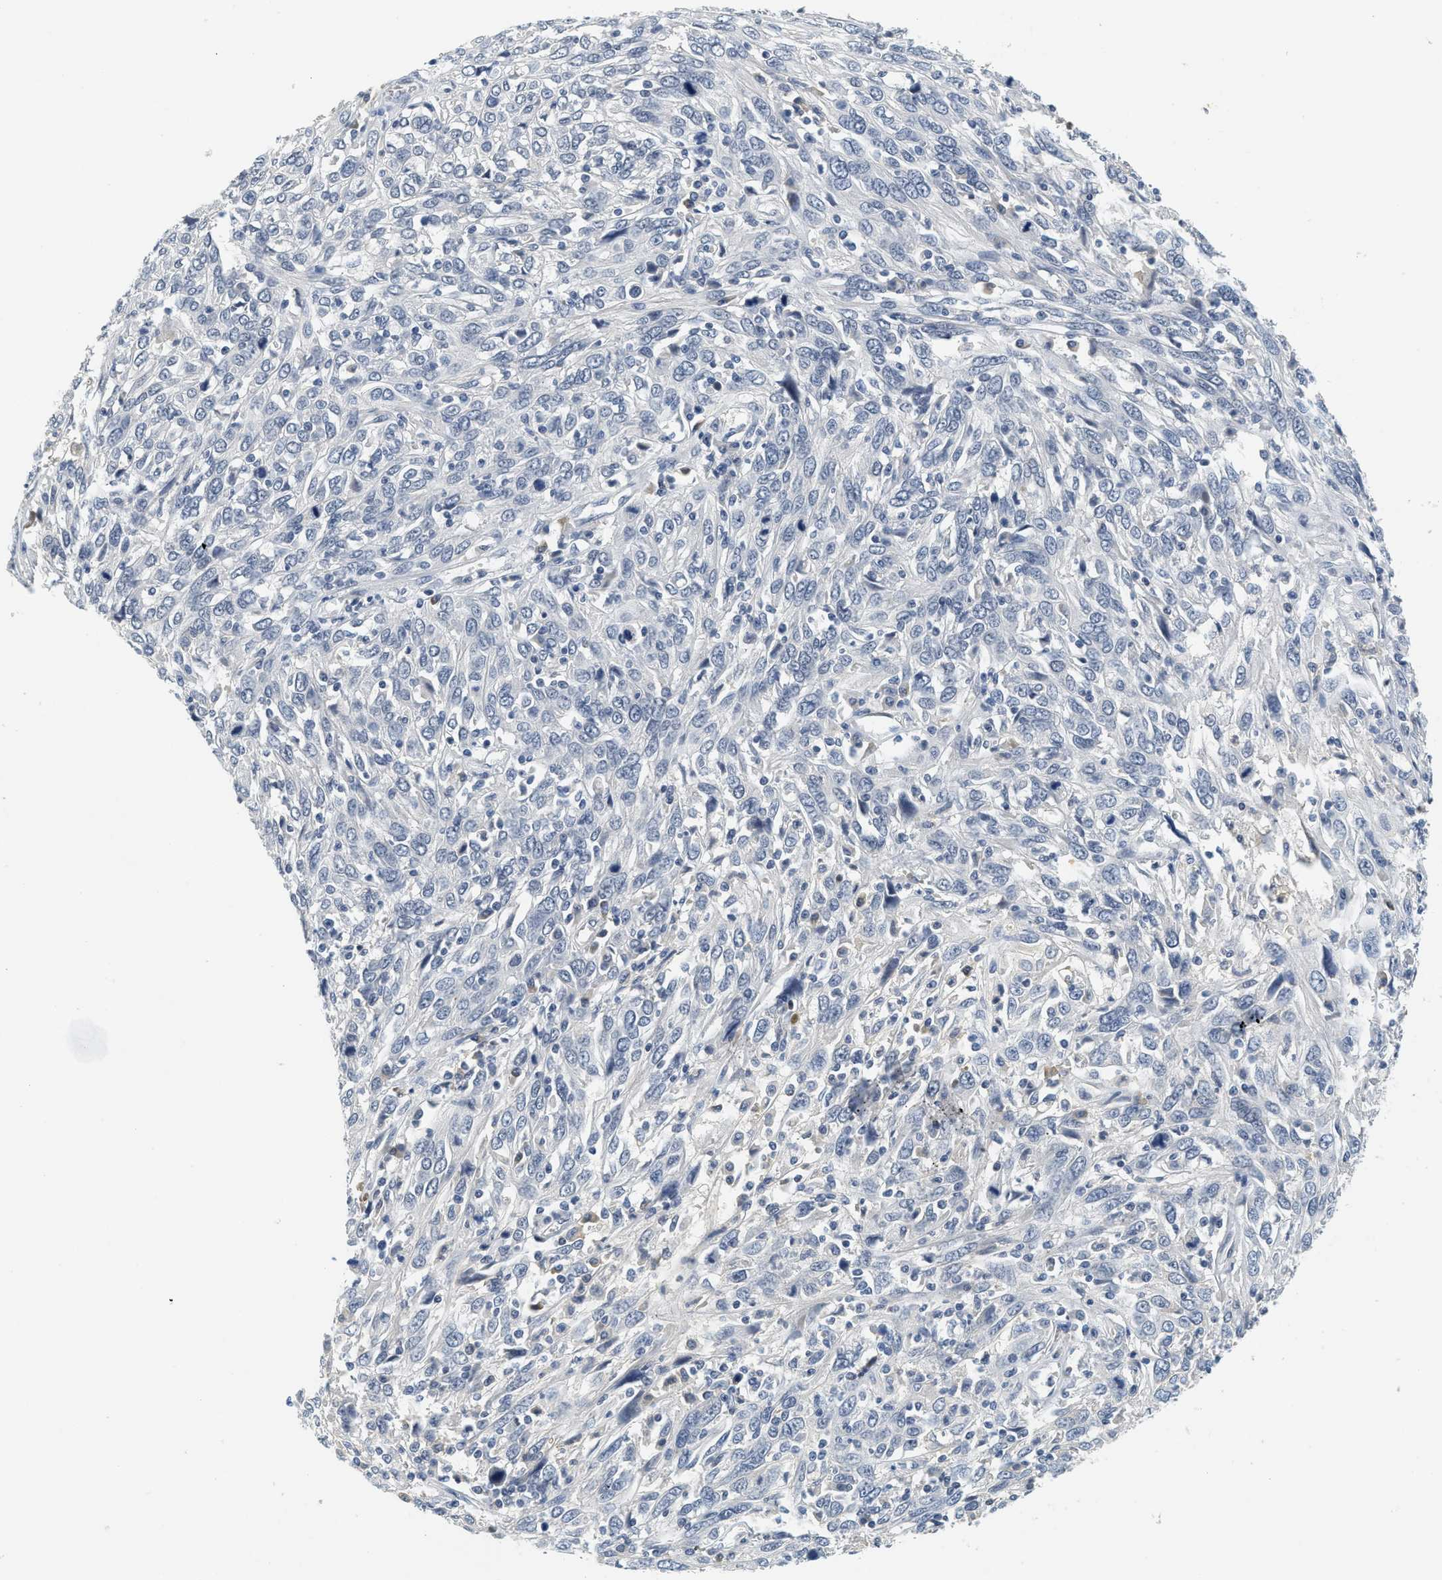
{"staining": {"intensity": "negative", "quantity": "none", "location": "none"}, "tissue": "cervical cancer", "cell_type": "Tumor cells", "image_type": "cancer", "snomed": [{"axis": "morphology", "description": "Squamous cell carcinoma, NOS"}, {"axis": "topography", "description": "Cervix"}], "caption": "DAB immunohistochemical staining of human cervical cancer (squamous cell carcinoma) exhibits no significant positivity in tumor cells.", "gene": "MZF1", "patient": {"sex": "female", "age": 46}}